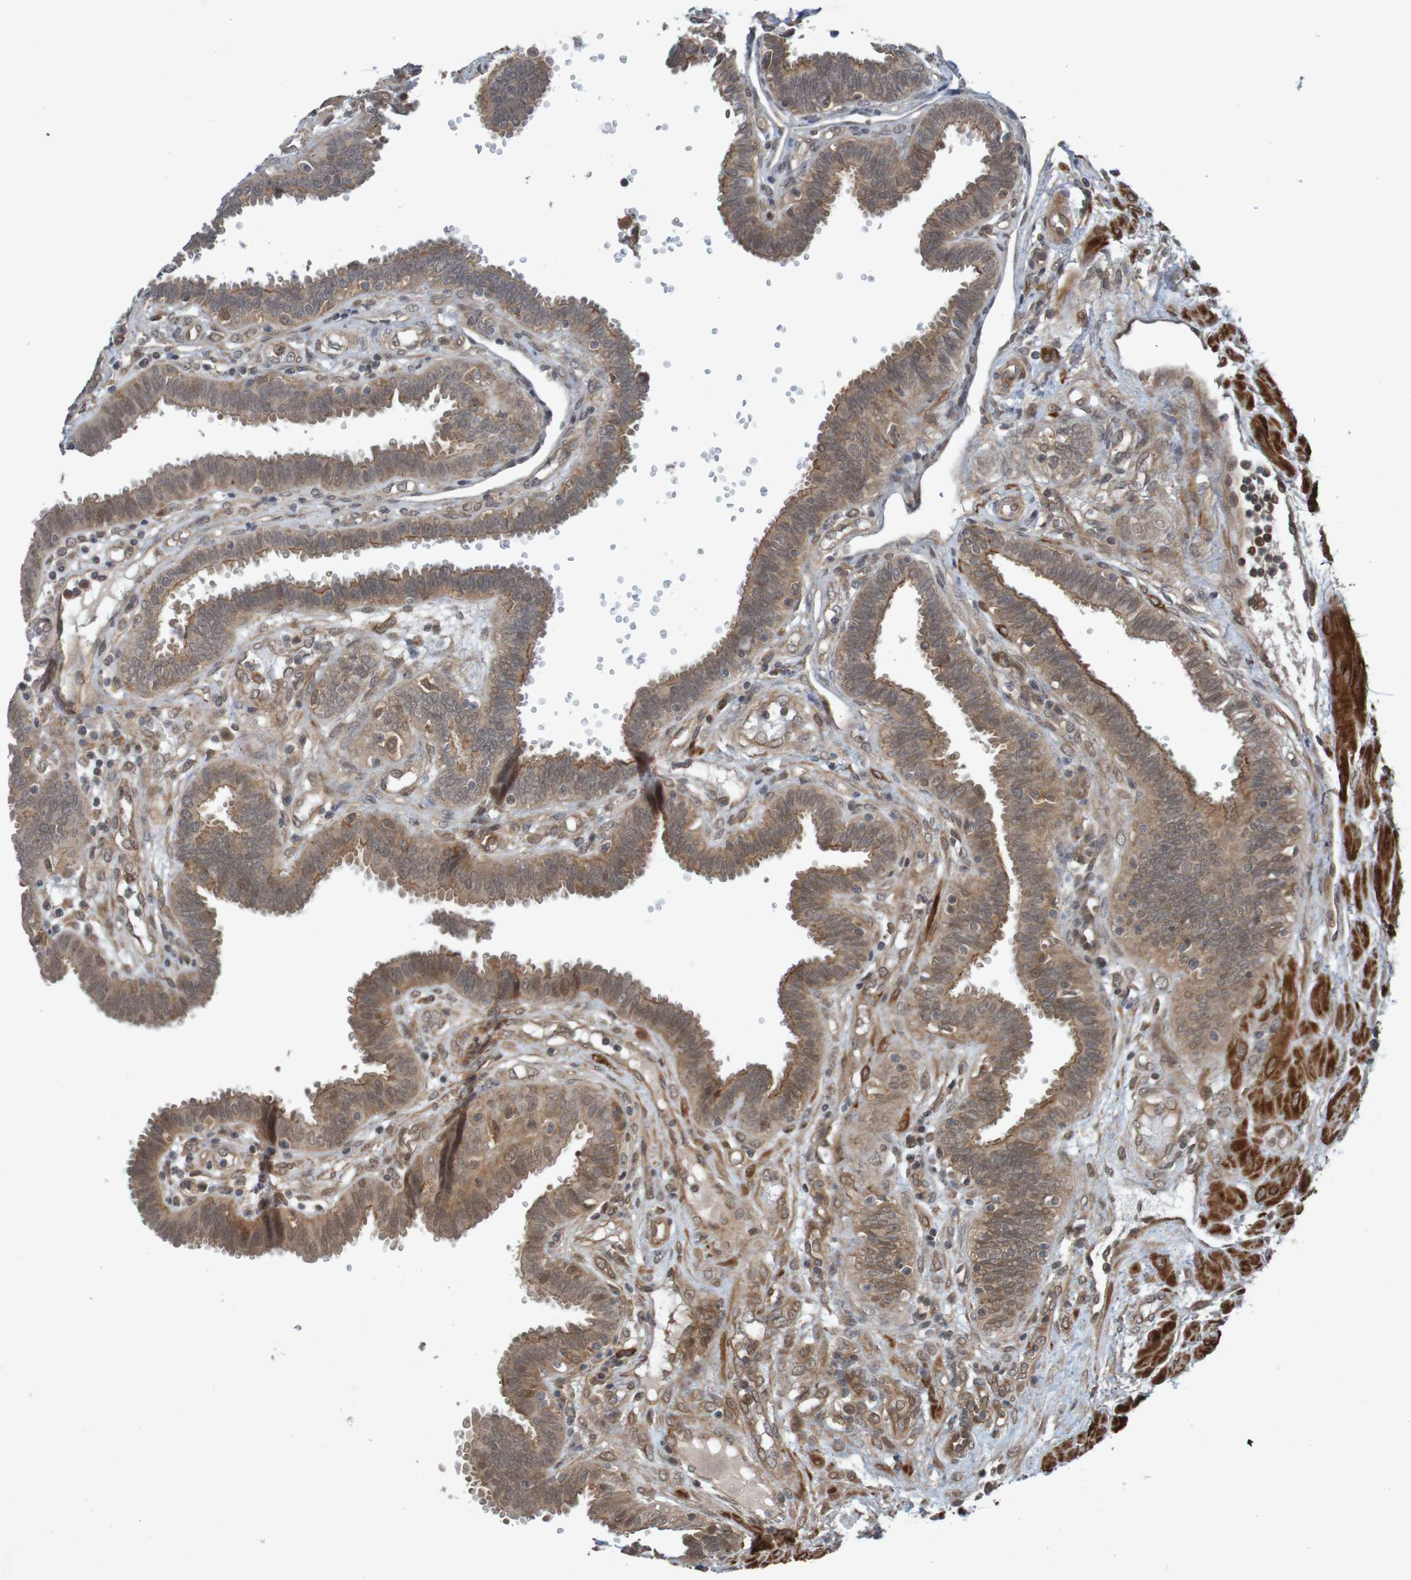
{"staining": {"intensity": "moderate", "quantity": ">75%", "location": "cytoplasmic/membranous"}, "tissue": "fallopian tube", "cell_type": "Glandular cells", "image_type": "normal", "snomed": [{"axis": "morphology", "description": "Normal tissue, NOS"}, {"axis": "topography", "description": "Fallopian tube"}], "caption": "Protein expression by immunohistochemistry reveals moderate cytoplasmic/membranous expression in about >75% of glandular cells in unremarkable fallopian tube.", "gene": "ARHGEF11", "patient": {"sex": "female", "age": 32}}